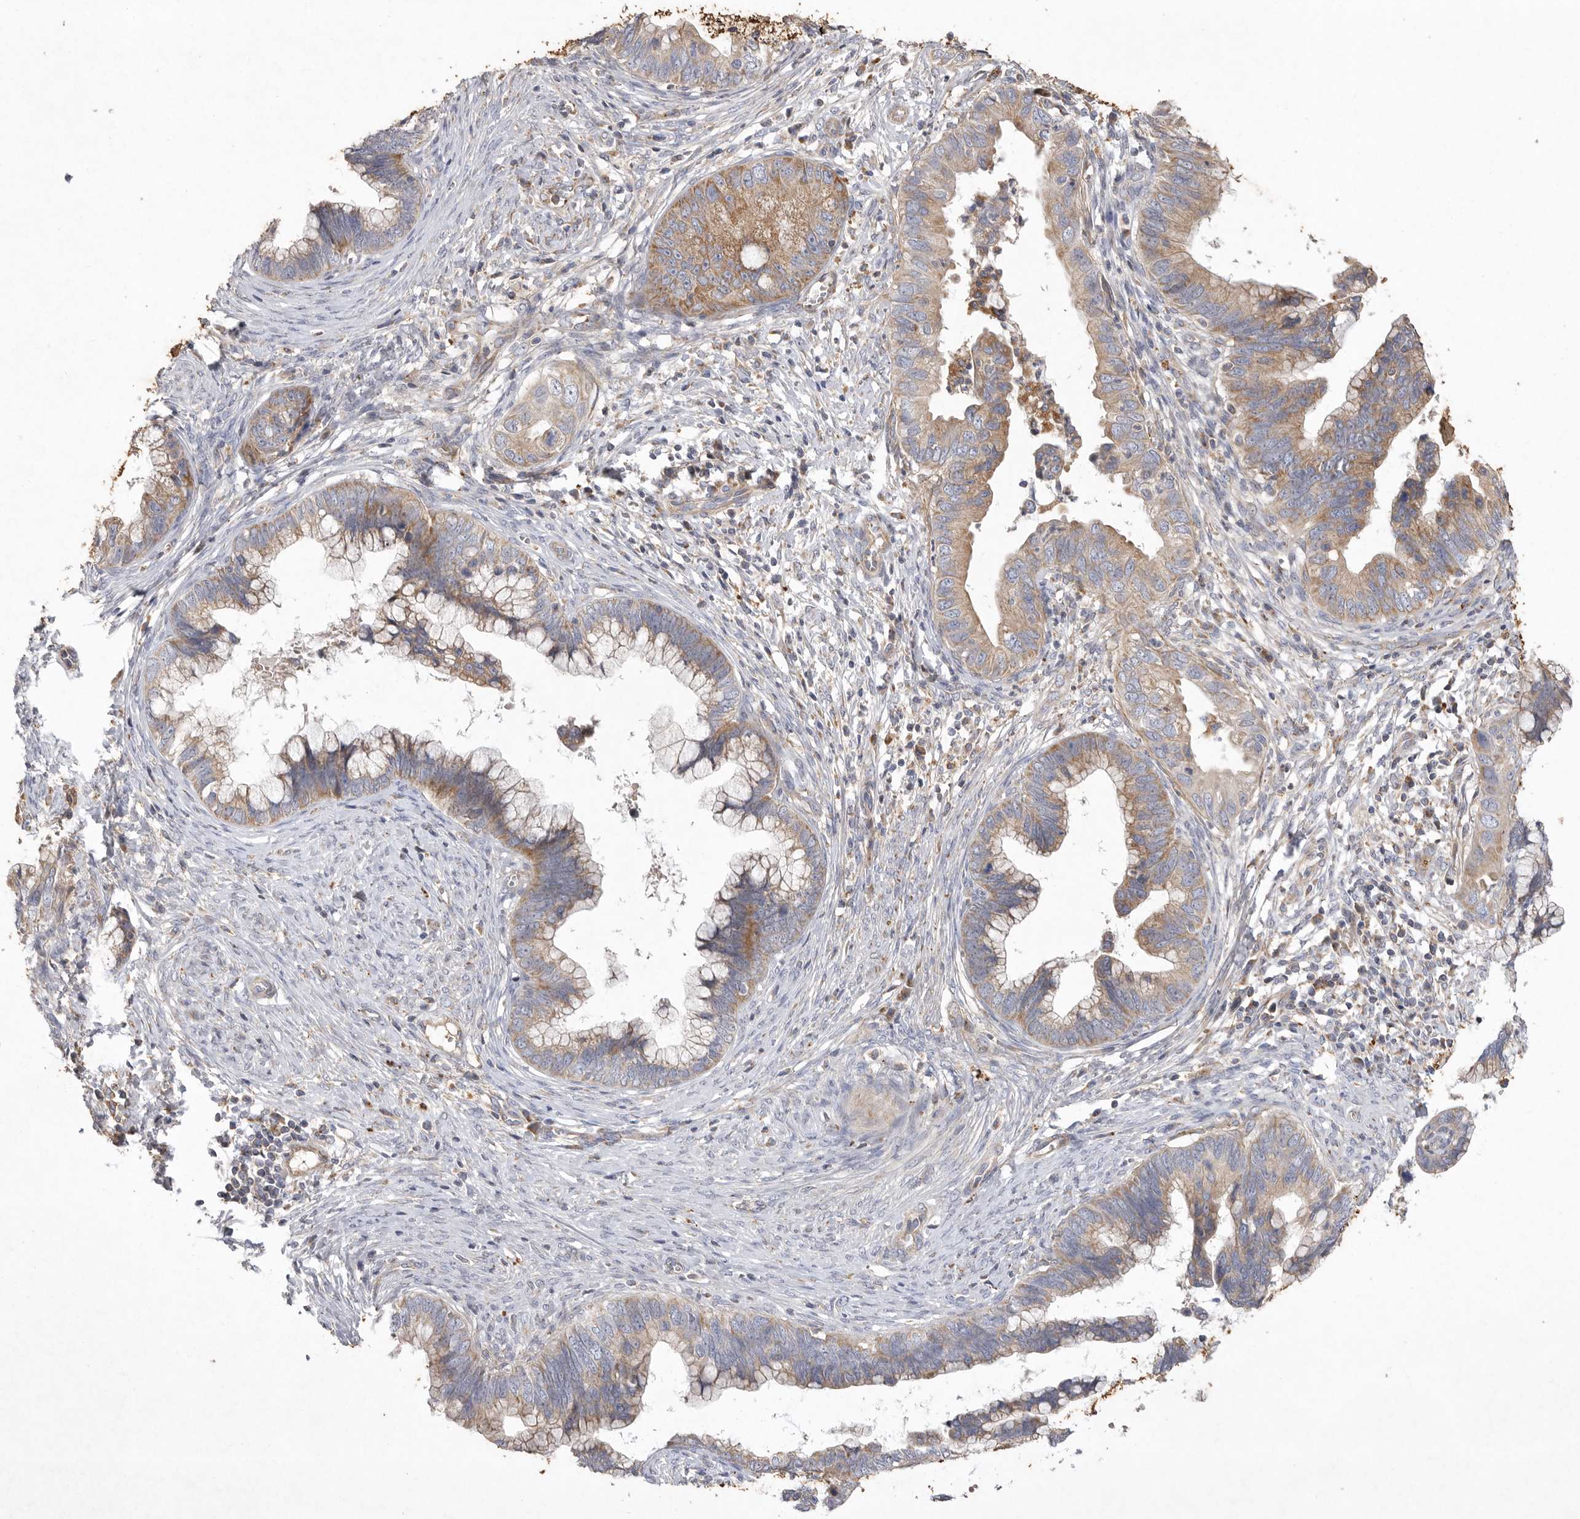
{"staining": {"intensity": "moderate", "quantity": ">75%", "location": "cytoplasmic/membranous"}, "tissue": "cervical cancer", "cell_type": "Tumor cells", "image_type": "cancer", "snomed": [{"axis": "morphology", "description": "Adenocarcinoma, NOS"}, {"axis": "topography", "description": "Cervix"}], "caption": "Cervical cancer tissue shows moderate cytoplasmic/membranous expression in approximately >75% of tumor cells, visualized by immunohistochemistry.", "gene": "MRPL41", "patient": {"sex": "female", "age": 44}}